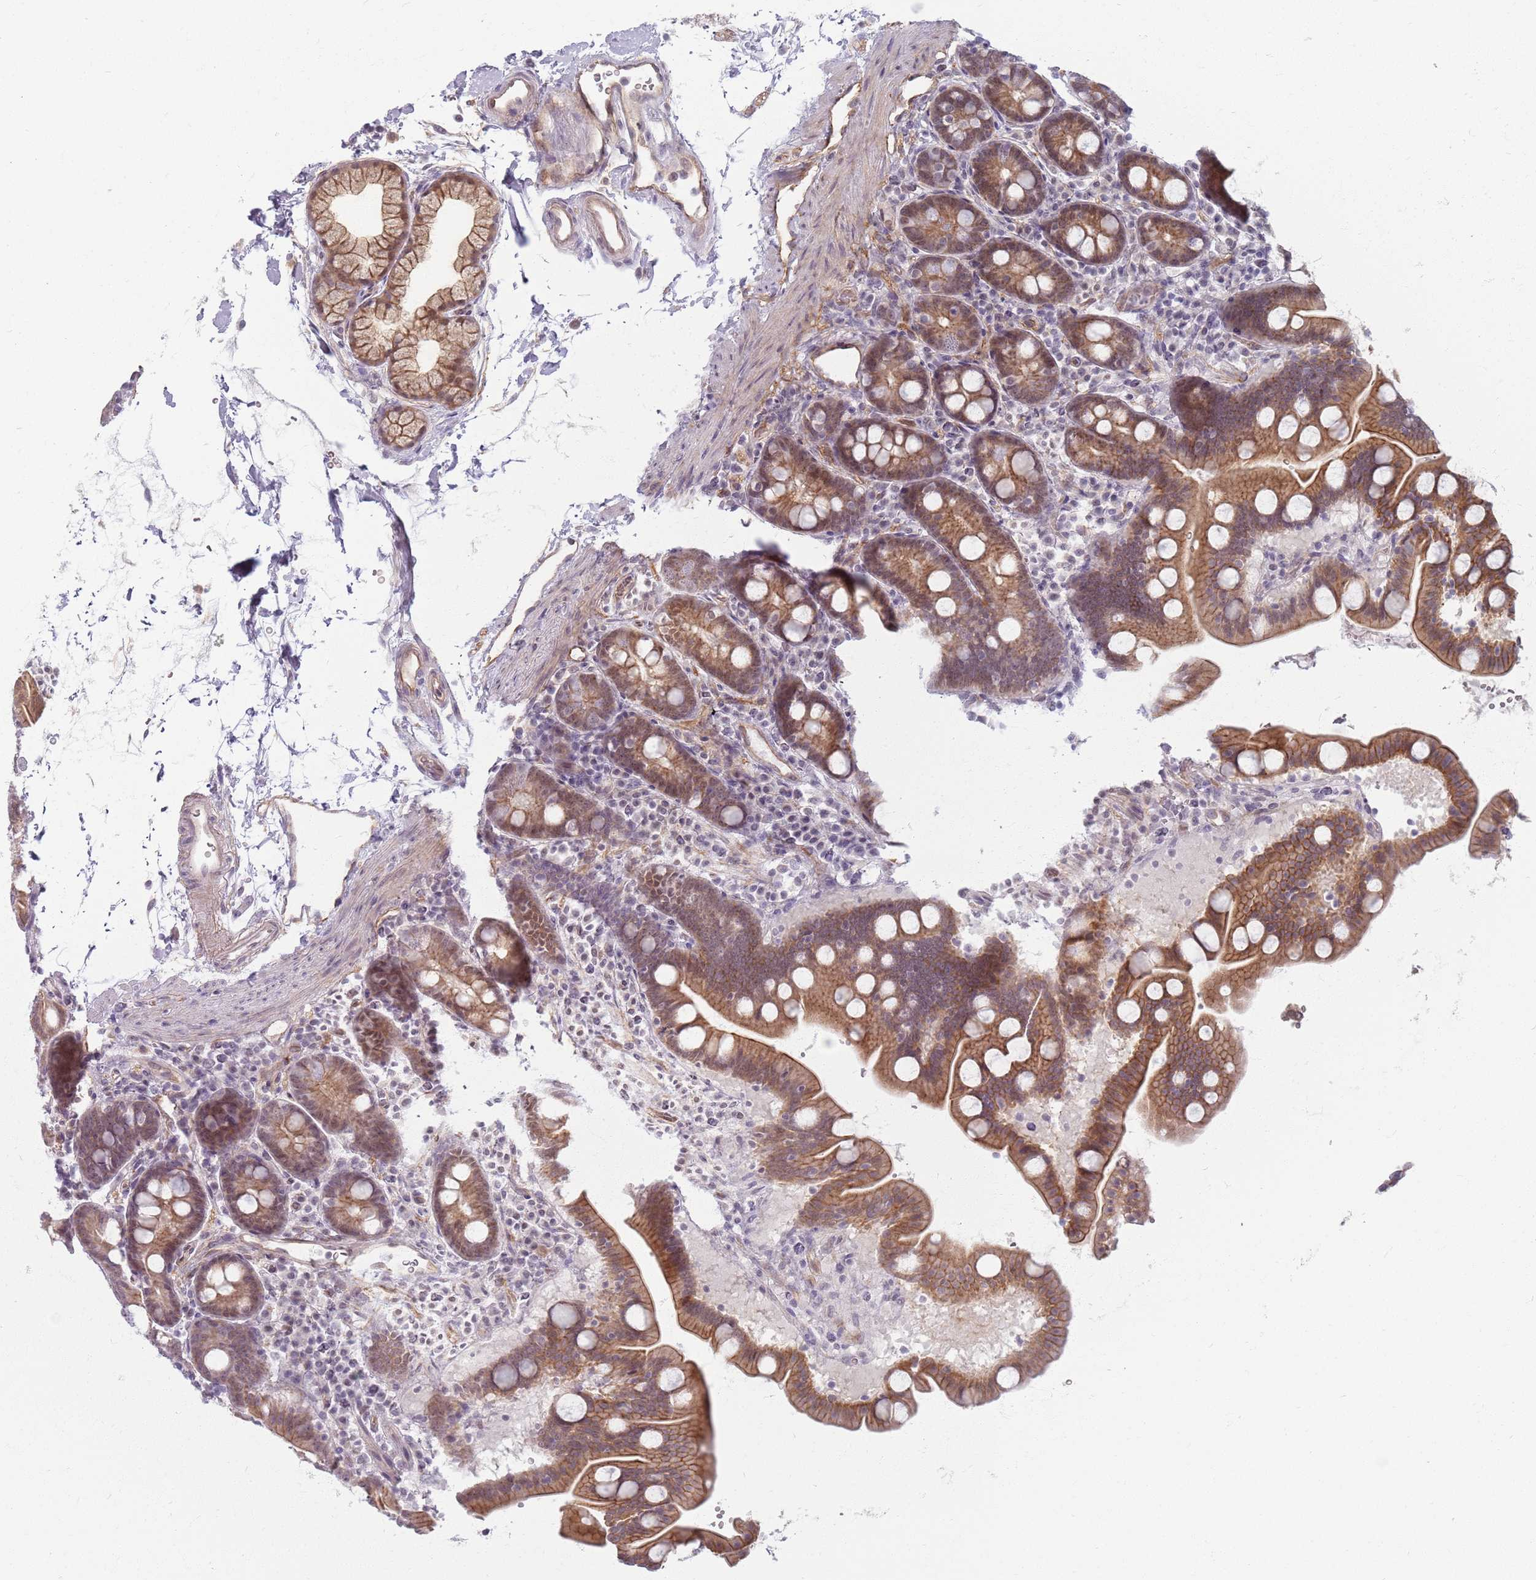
{"staining": {"intensity": "moderate", "quantity": ">75%", "location": "cytoplasmic/membranous,nuclear"}, "tissue": "duodenum", "cell_type": "Glandular cells", "image_type": "normal", "snomed": [{"axis": "morphology", "description": "Normal tissue, NOS"}, {"axis": "topography", "description": "Duodenum"}], "caption": "Duodenum stained with a brown dye demonstrates moderate cytoplasmic/membranous,nuclear positive expression in about >75% of glandular cells.", "gene": "KCNA5", "patient": {"sex": "male", "age": 54}}